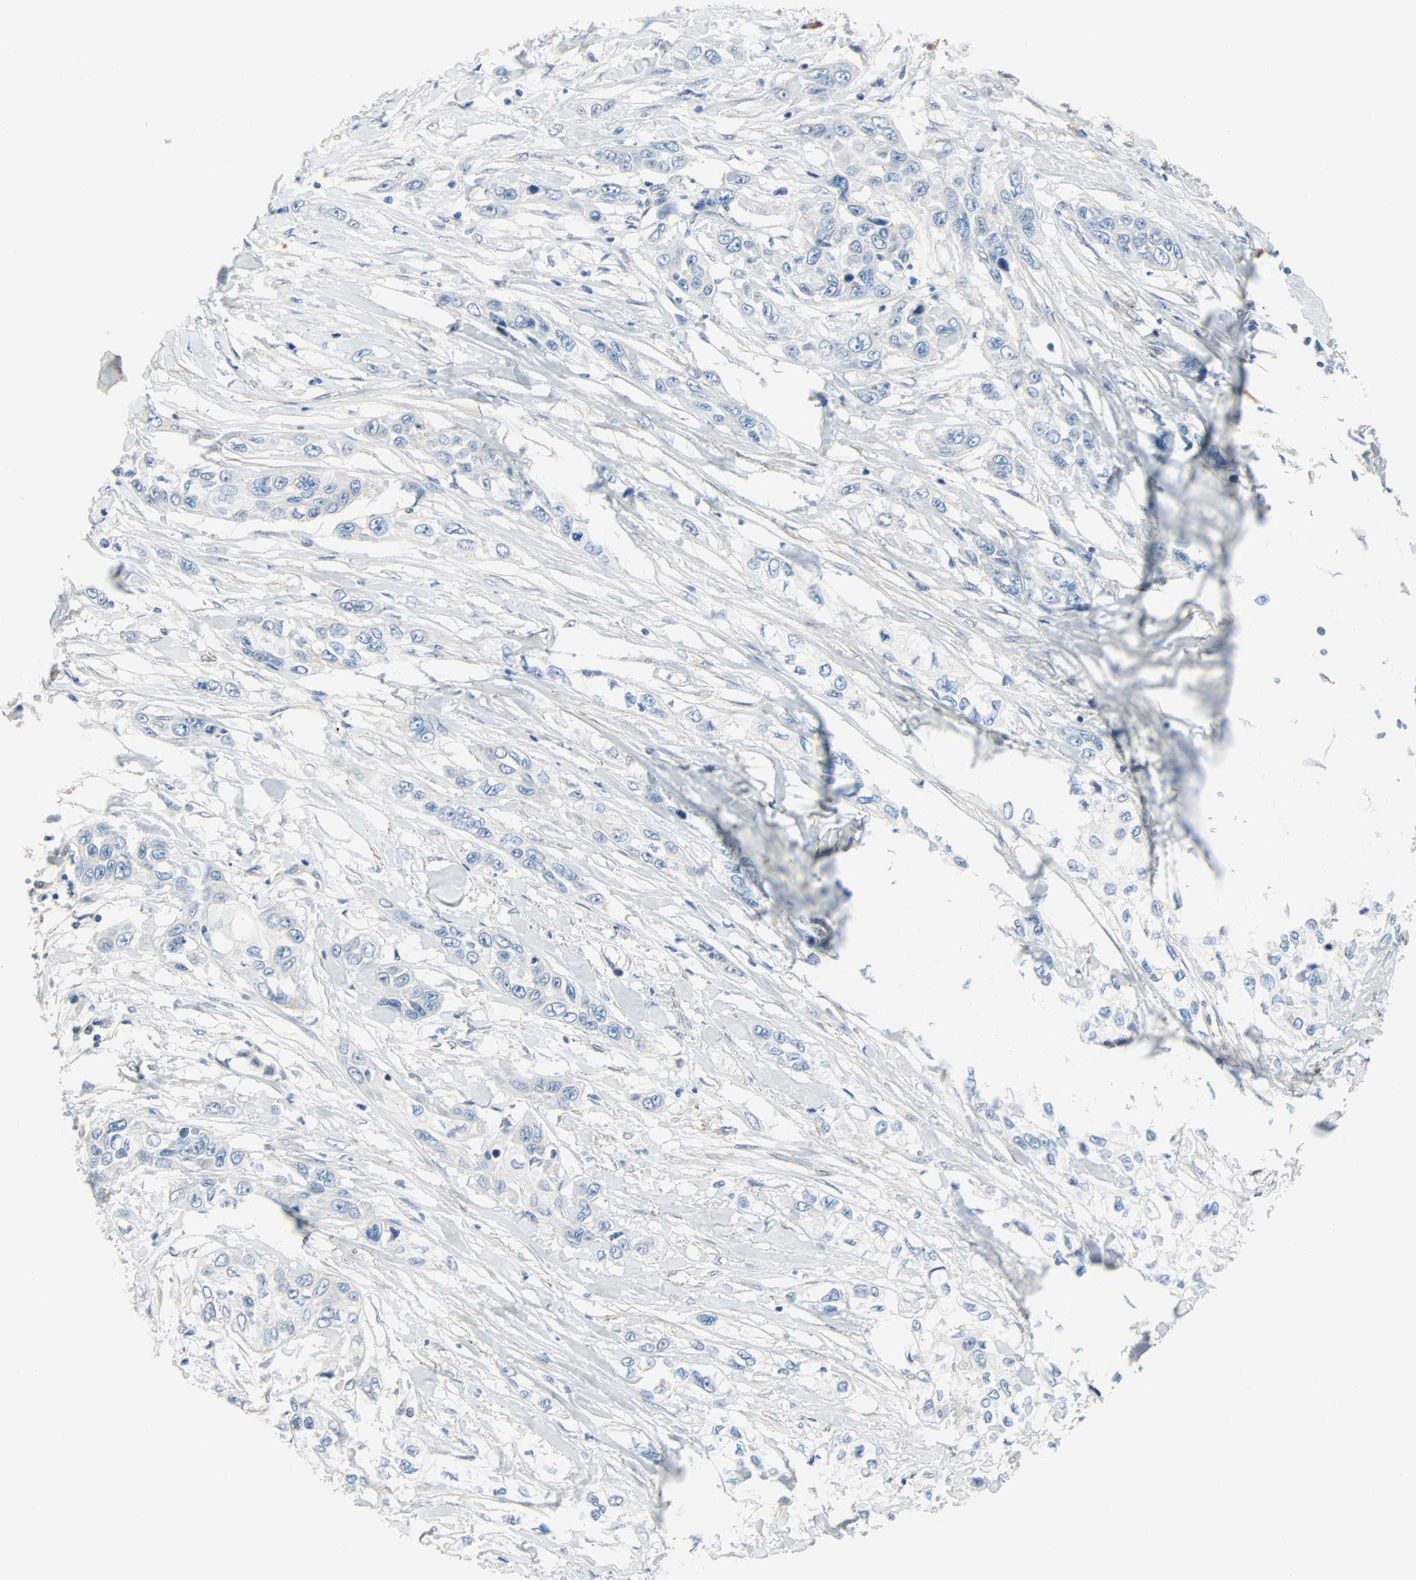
{"staining": {"intensity": "negative", "quantity": "none", "location": "none"}, "tissue": "pancreatic cancer", "cell_type": "Tumor cells", "image_type": "cancer", "snomed": [{"axis": "morphology", "description": "Adenocarcinoma, NOS"}, {"axis": "topography", "description": "Pancreas"}], "caption": "Immunohistochemistry (IHC) image of neoplastic tissue: human pancreatic cancer stained with DAB displays no significant protein positivity in tumor cells. (DAB (3,3'-diaminobenzidine) immunohistochemistry (IHC) with hematoxylin counter stain).", "gene": "TNFRSF12A", "patient": {"sex": "female", "age": 70}}